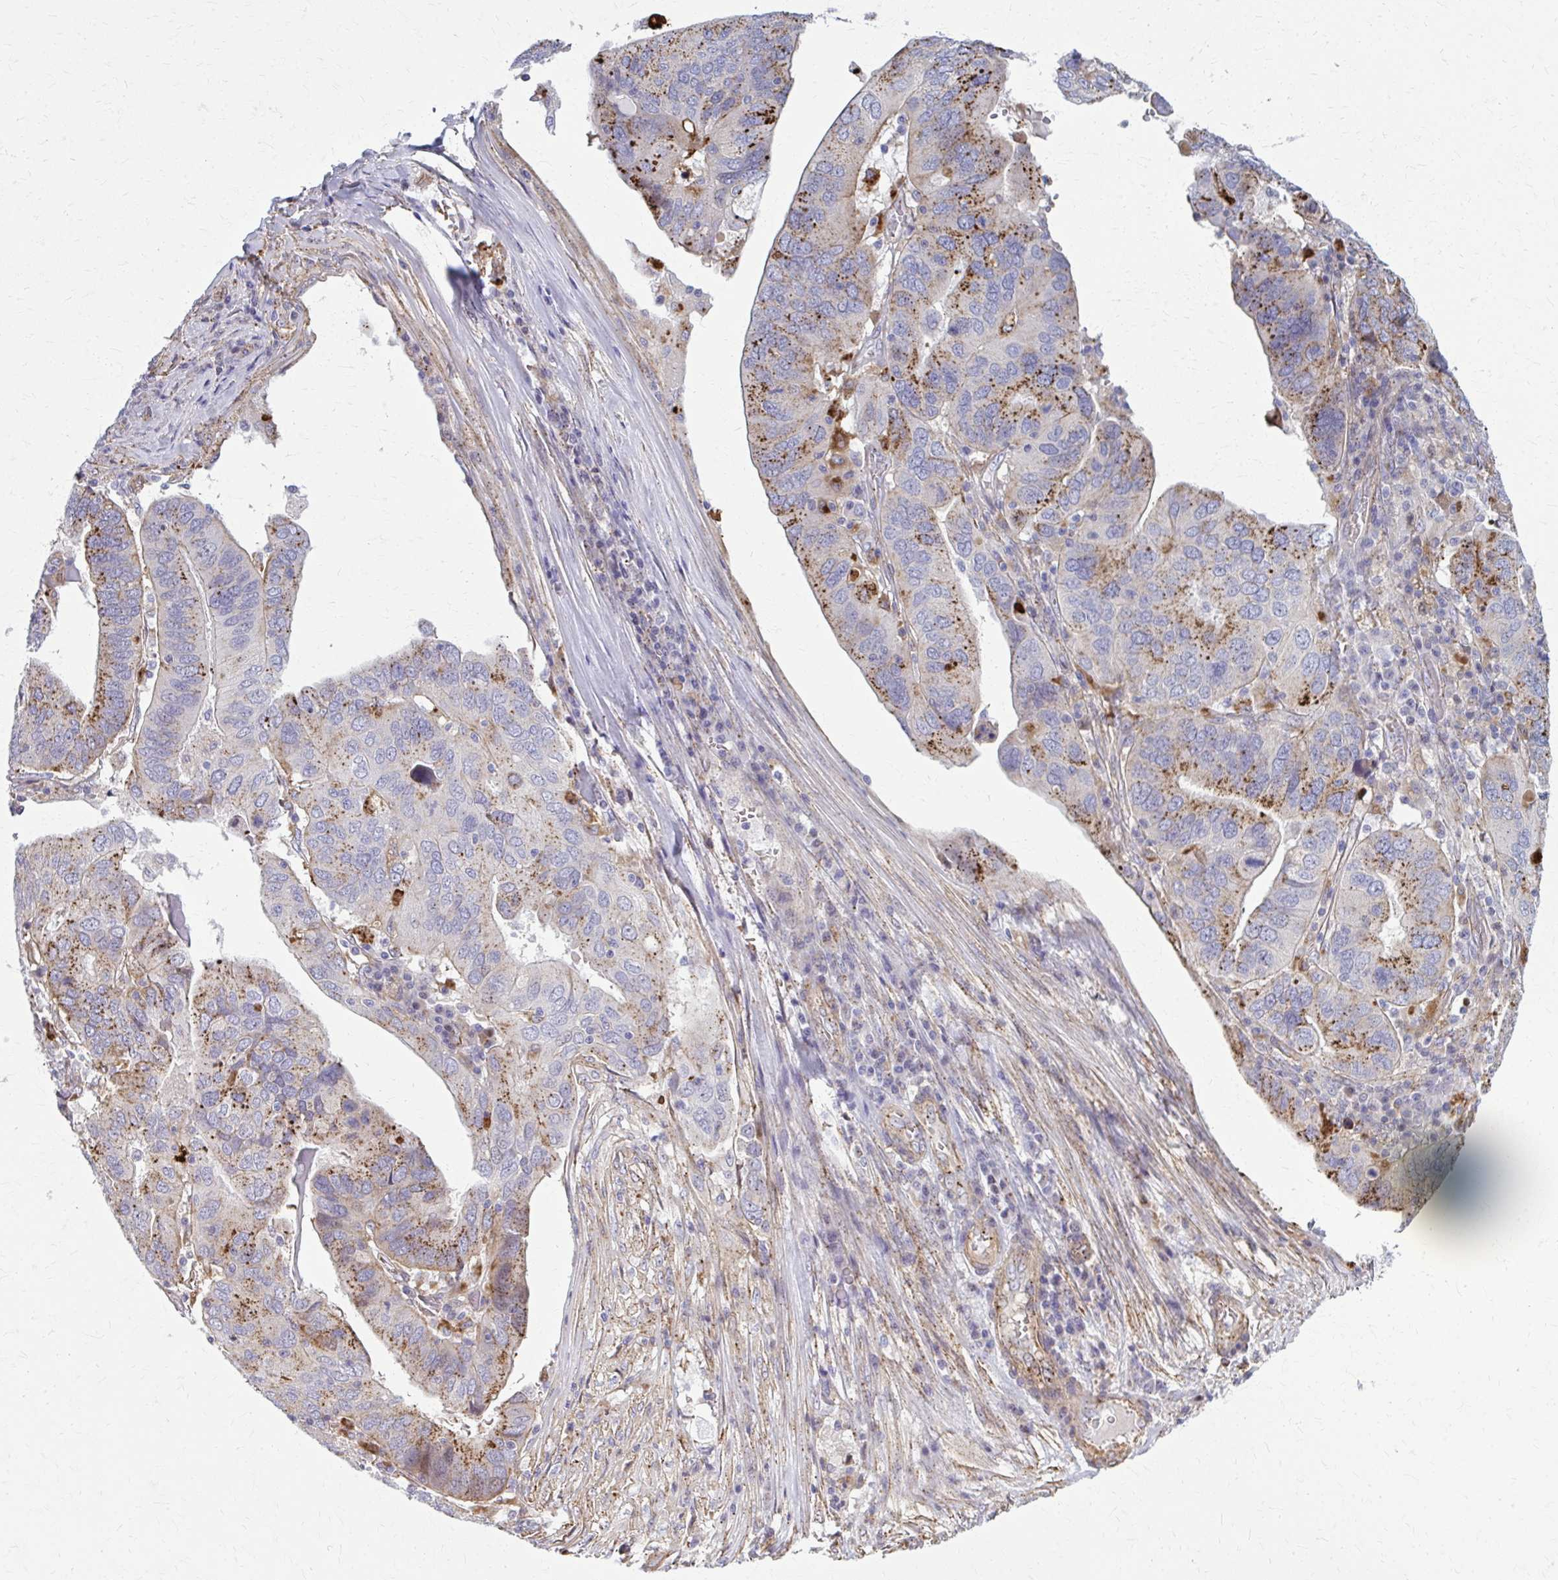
{"staining": {"intensity": "moderate", "quantity": "25%-75%", "location": "cytoplasmic/membranous"}, "tissue": "ovarian cancer", "cell_type": "Tumor cells", "image_type": "cancer", "snomed": [{"axis": "morphology", "description": "Cystadenocarcinoma, serous, NOS"}, {"axis": "topography", "description": "Ovary"}], "caption": "Moderate cytoplasmic/membranous staining is present in approximately 25%-75% of tumor cells in ovarian cancer (serous cystadenocarcinoma).", "gene": "LRRC4B", "patient": {"sex": "female", "age": 79}}